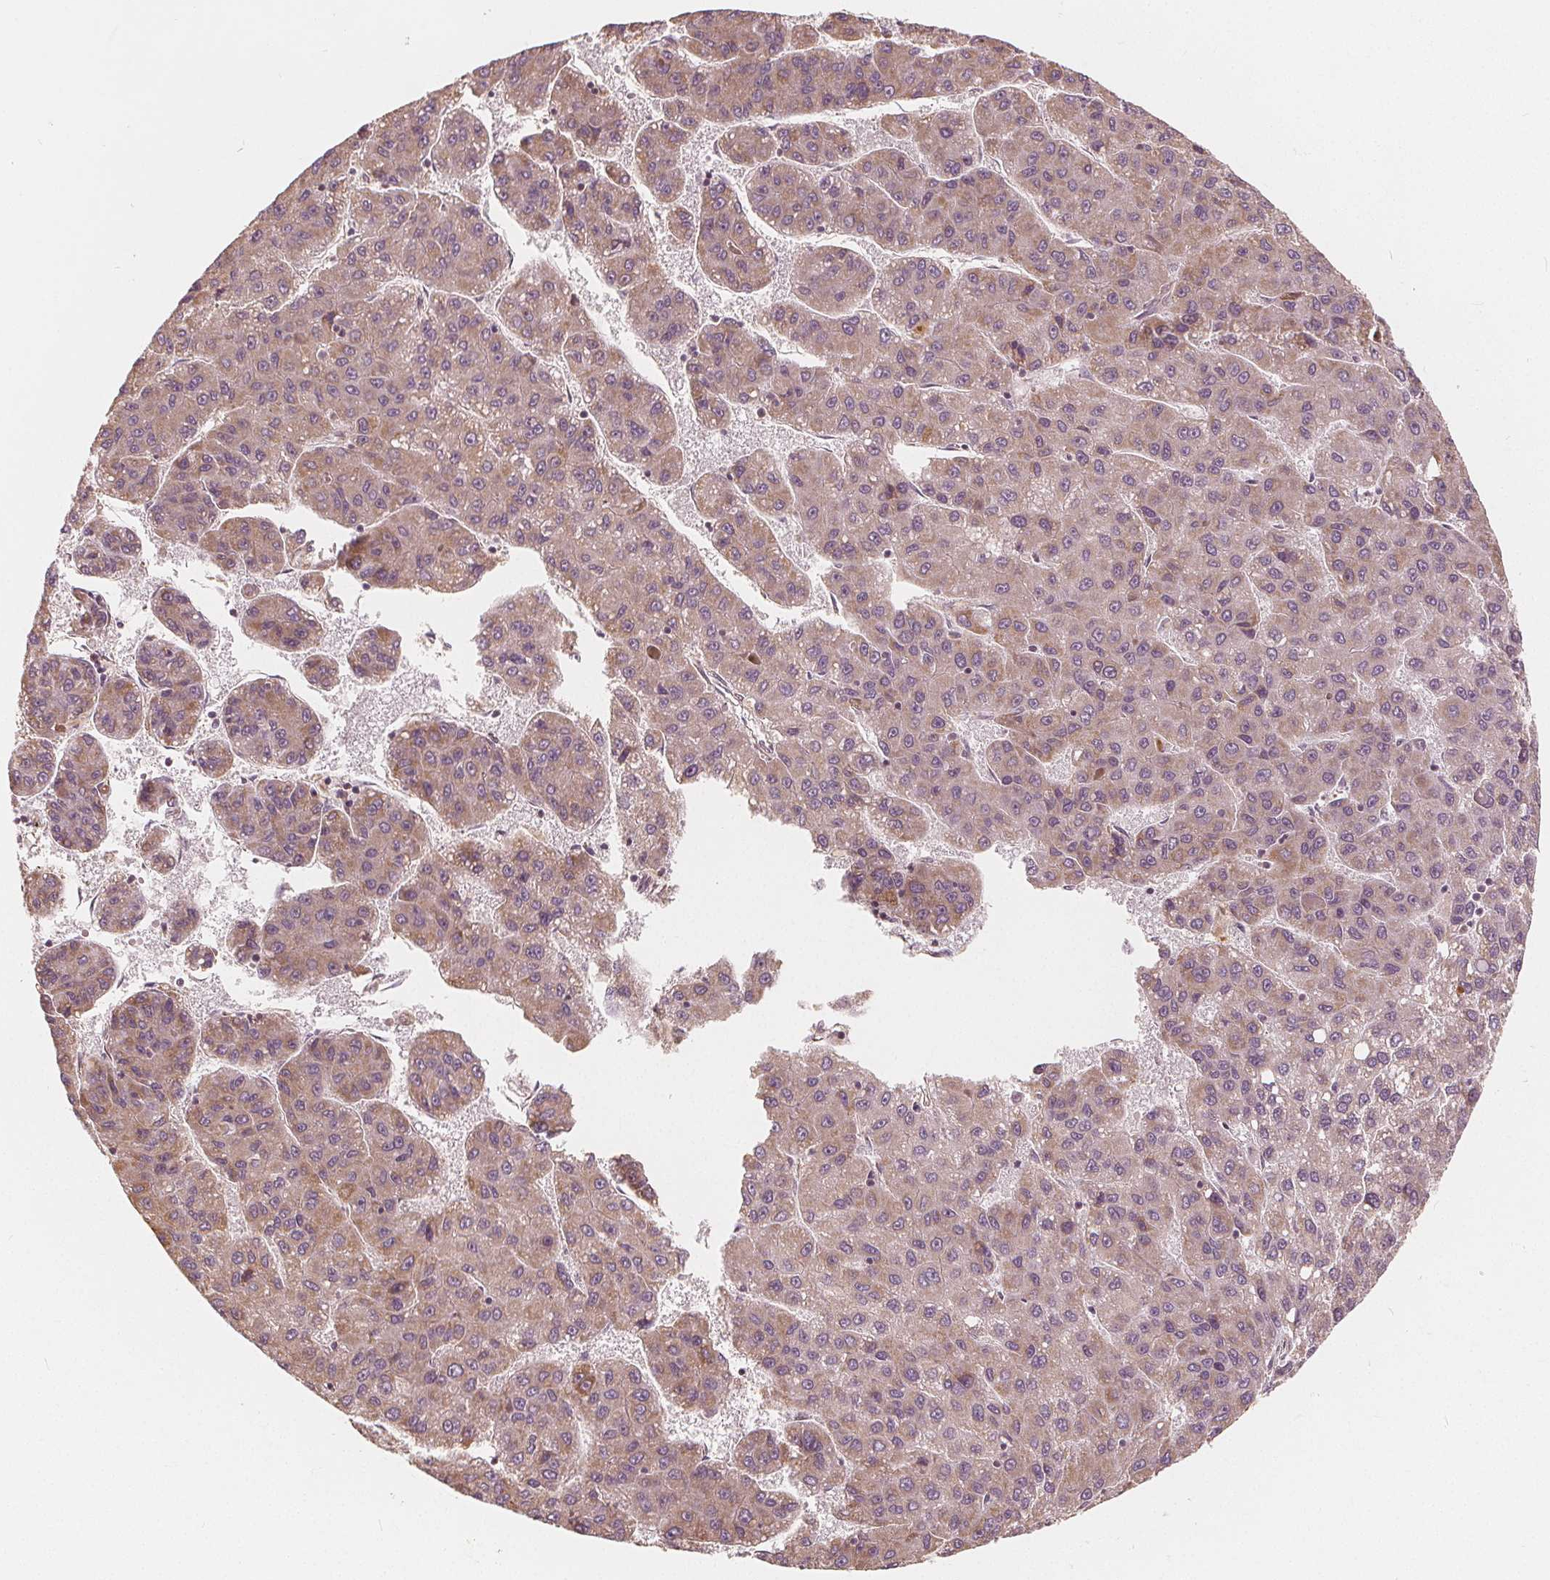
{"staining": {"intensity": "weak", "quantity": "25%-75%", "location": "cytoplasmic/membranous"}, "tissue": "liver cancer", "cell_type": "Tumor cells", "image_type": "cancer", "snomed": [{"axis": "morphology", "description": "Carcinoma, Hepatocellular, NOS"}, {"axis": "topography", "description": "Liver"}], "caption": "This histopathology image exhibits IHC staining of human liver hepatocellular carcinoma, with low weak cytoplasmic/membranous staining in about 25%-75% of tumor cells.", "gene": "PEX26", "patient": {"sex": "female", "age": 82}}